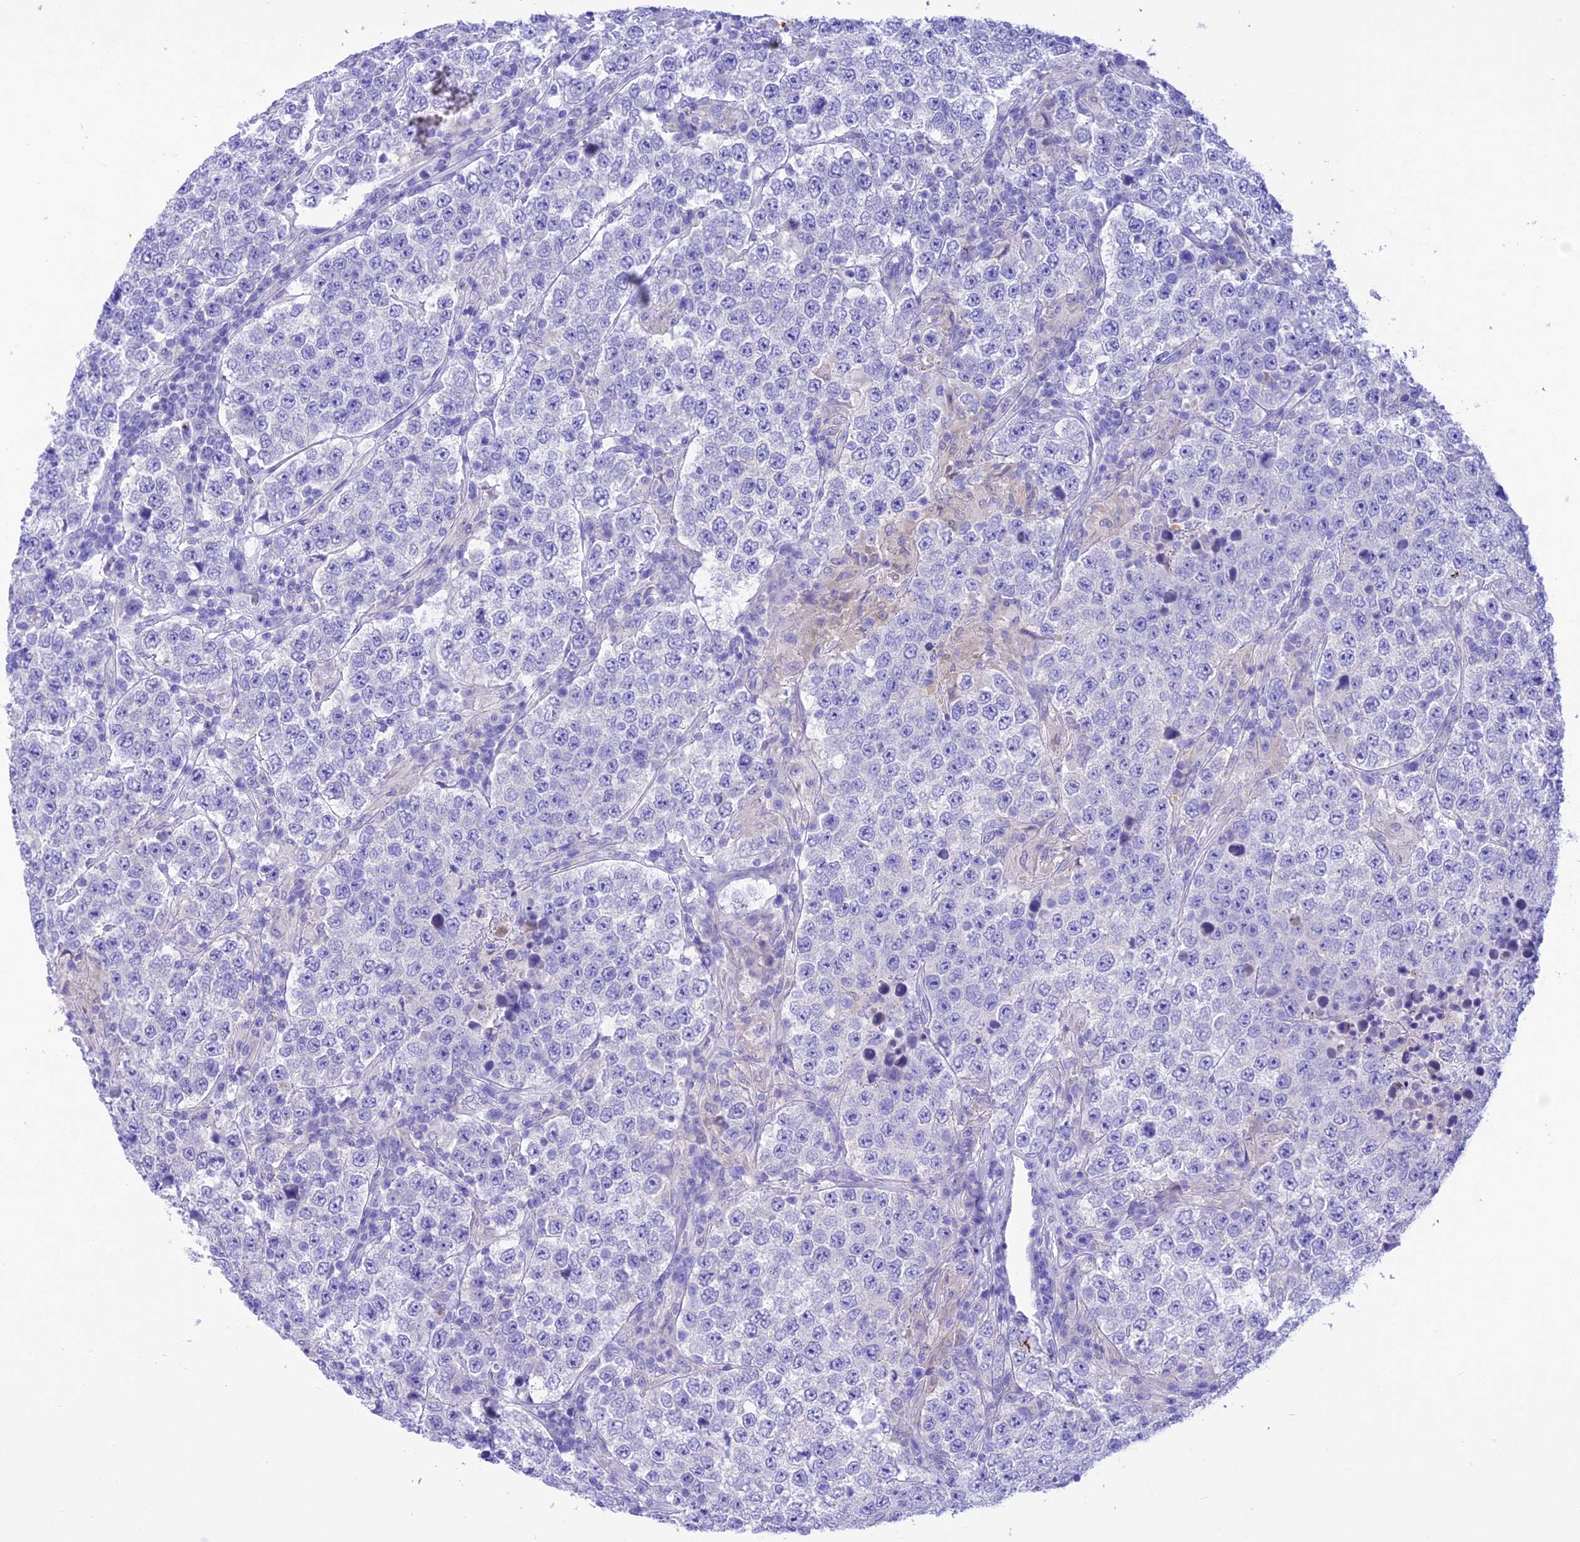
{"staining": {"intensity": "negative", "quantity": "none", "location": "none"}, "tissue": "testis cancer", "cell_type": "Tumor cells", "image_type": "cancer", "snomed": [{"axis": "morphology", "description": "Normal tissue, NOS"}, {"axis": "morphology", "description": "Urothelial carcinoma, High grade"}, {"axis": "morphology", "description": "Seminoma, NOS"}, {"axis": "morphology", "description": "Carcinoma, Embryonal, NOS"}, {"axis": "topography", "description": "Urinary bladder"}, {"axis": "topography", "description": "Testis"}], "caption": "Immunohistochemistry of seminoma (testis) displays no expression in tumor cells. (DAB (3,3'-diaminobenzidine) immunohistochemistry, high magnification).", "gene": "VPS52", "patient": {"sex": "male", "age": 41}}